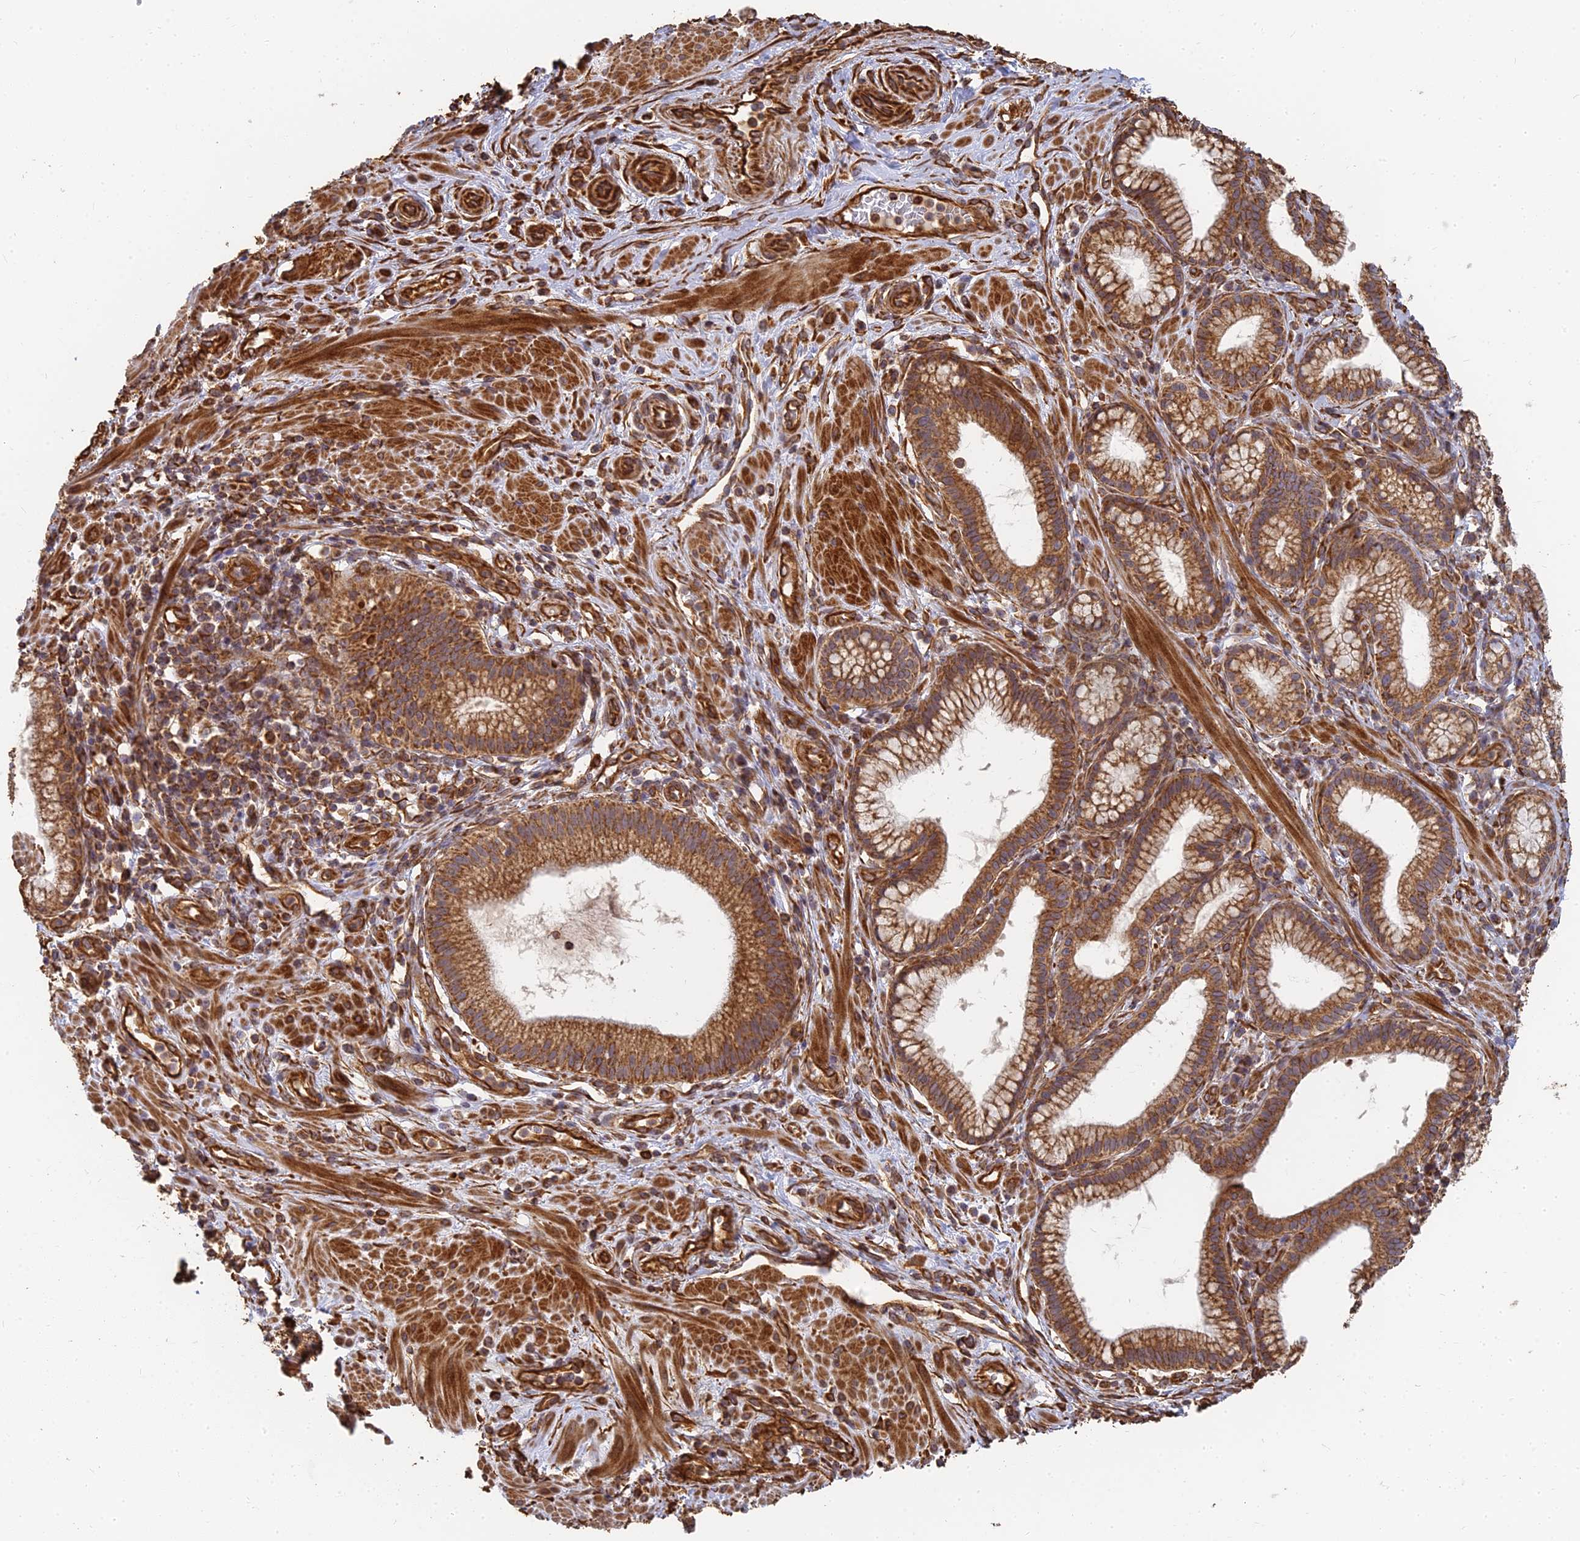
{"staining": {"intensity": "strong", "quantity": ">75%", "location": "cytoplasmic/membranous"}, "tissue": "pancreatic cancer", "cell_type": "Tumor cells", "image_type": "cancer", "snomed": [{"axis": "morphology", "description": "Adenocarcinoma, NOS"}, {"axis": "topography", "description": "Pancreas"}], "caption": "High-power microscopy captured an immunohistochemistry (IHC) histopathology image of pancreatic cancer (adenocarcinoma), revealing strong cytoplasmic/membranous staining in approximately >75% of tumor cells. The staining was performed using DAB (3,3'-diaminobenzidine), with brown indicating positive protein expression. Nuclei are stained blue with hematoxylin.", "gene": "DSTYK", "patient": {"sex": "male", "age": 72}}